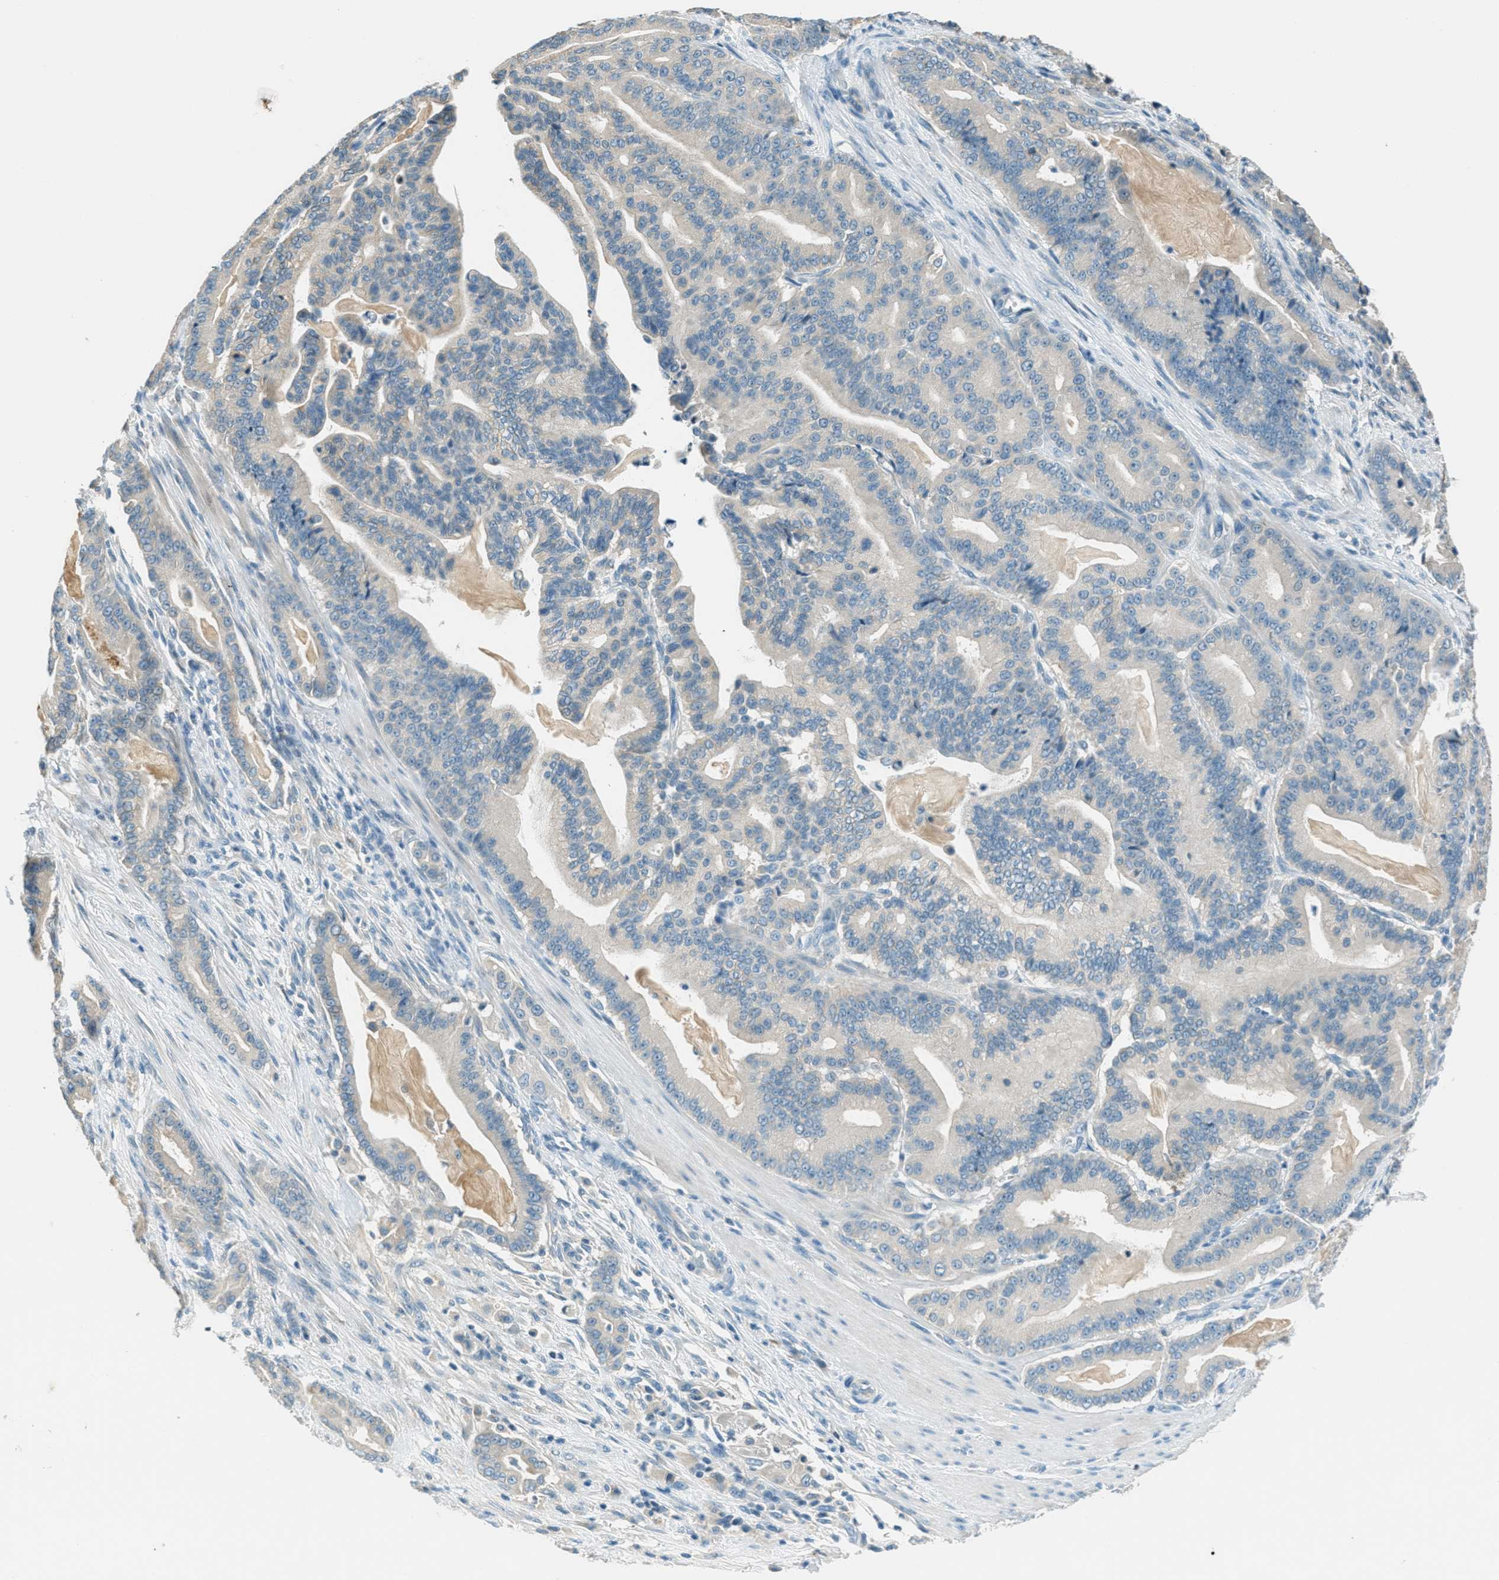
{"staining": {"intensity": "weak", "quantity": "<25%", "location": "cytoplasmic/membranous"}, "tissue": "pancreatic cancer", "cell_type": "Tumor cells", "image_type": "cancer", "snomed": [{"axis": "morphology", "description": "Normal tissue, NOS"}, {"axis": "morphology", "description": "Adenocarcinoma, NOS"}, {"axis": "topography", "description": "Pancreas"}], "caption": "Human pancreatic cancer (adenocarcinoma) stained for a protein using IHC exhibits no expression in tumor cells.", "gene": "MSLN", "patient": {"sex": "male", "age": 63}}